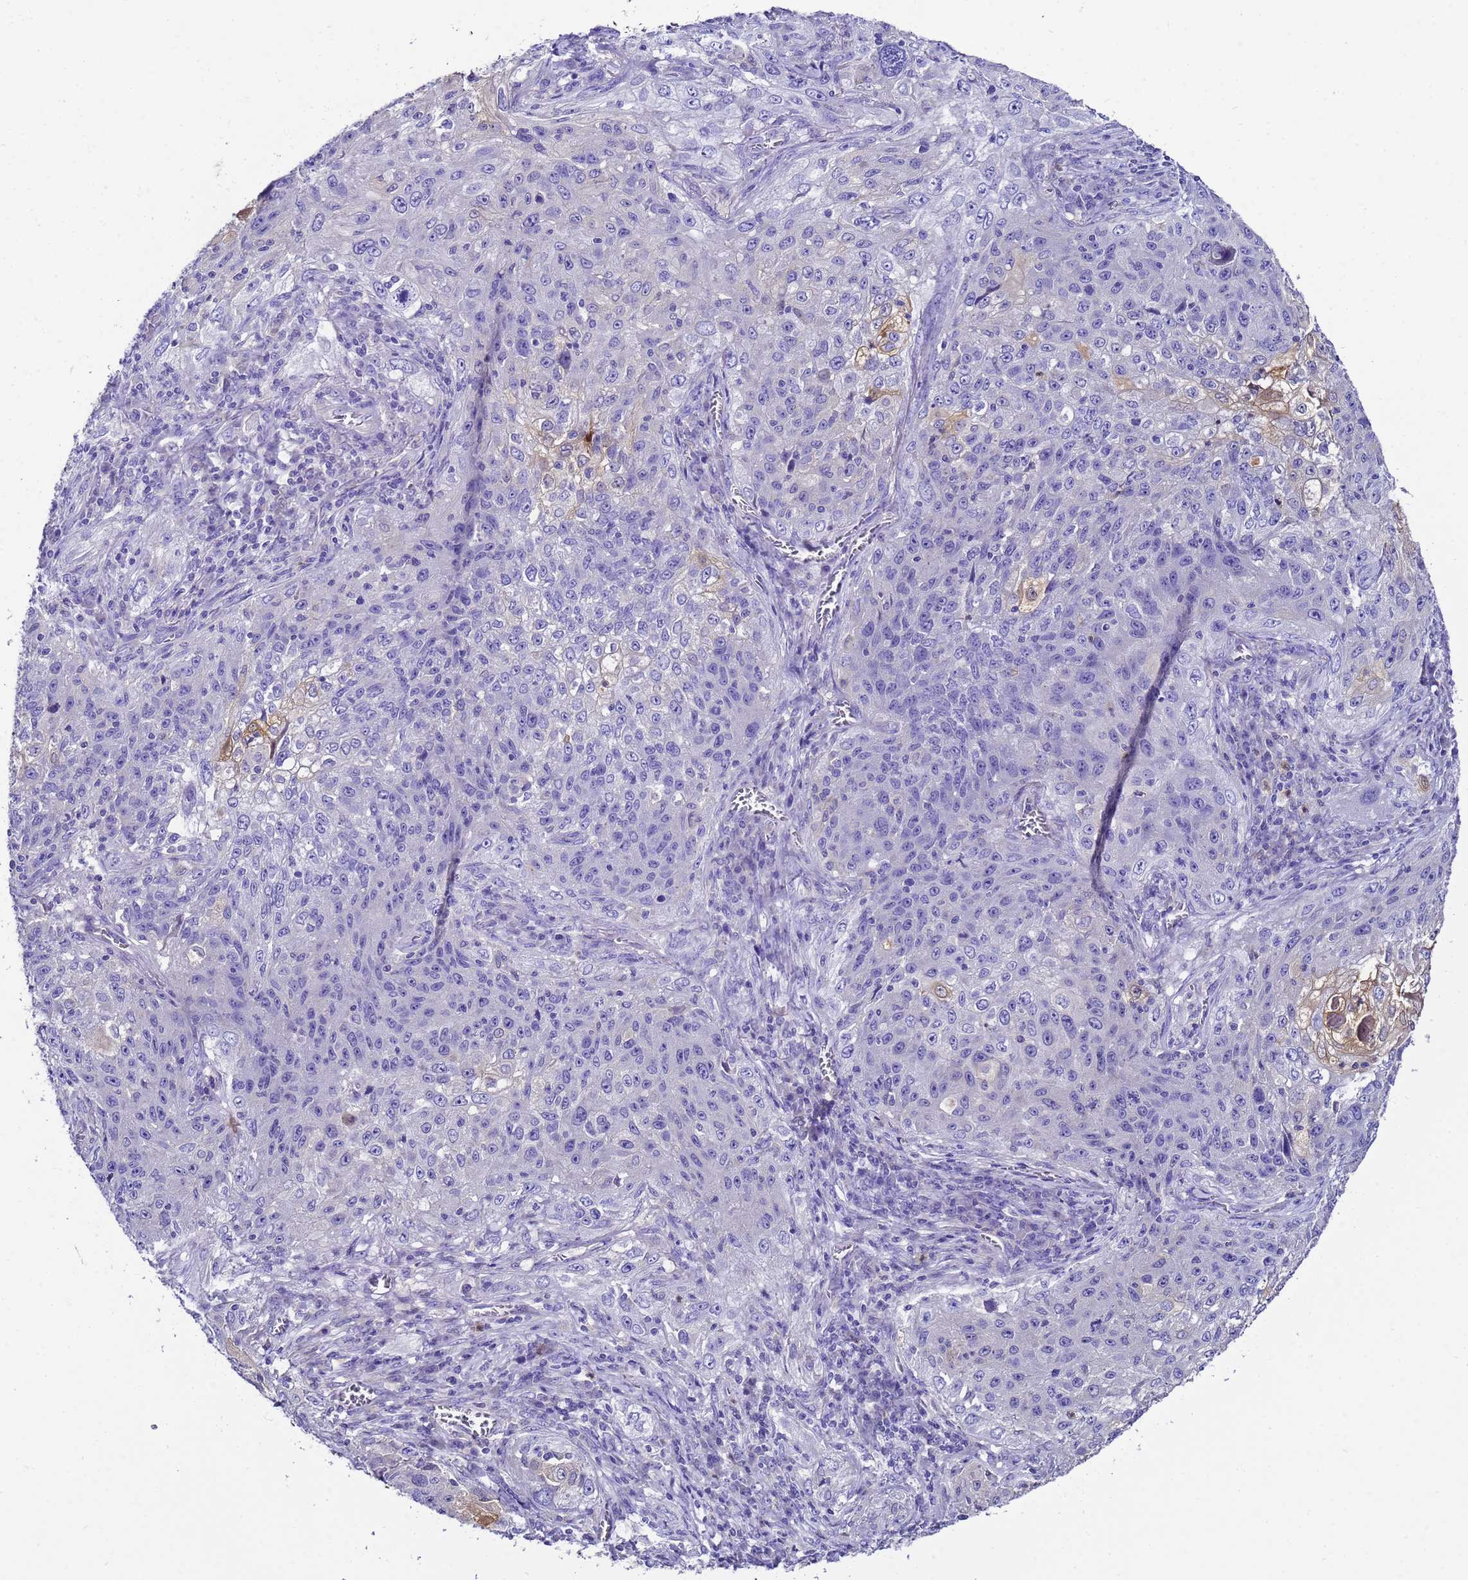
{"staining": {"intensity": "moderate", "quantity": "<25%", "location": "cytoplasmic/membranous"}, "tissue": "lung cancer", "cell_type": "Tumor cells", "image_type": "cancer", "snomed": [{"axis": "morphology", "description": "Squamous cell carcinoma, NOS"}, {"axis": "topography", "description": "Lung"}], "caption": "Immunohistochemical staining of human lung cancer (squamous cell carcinoma) displays moderate cytoplasmic/membranous protein positivity in about <25% of tumor cells.", "gene": "UGT2A1", "patient": {"sex": "female", "age": 69}}